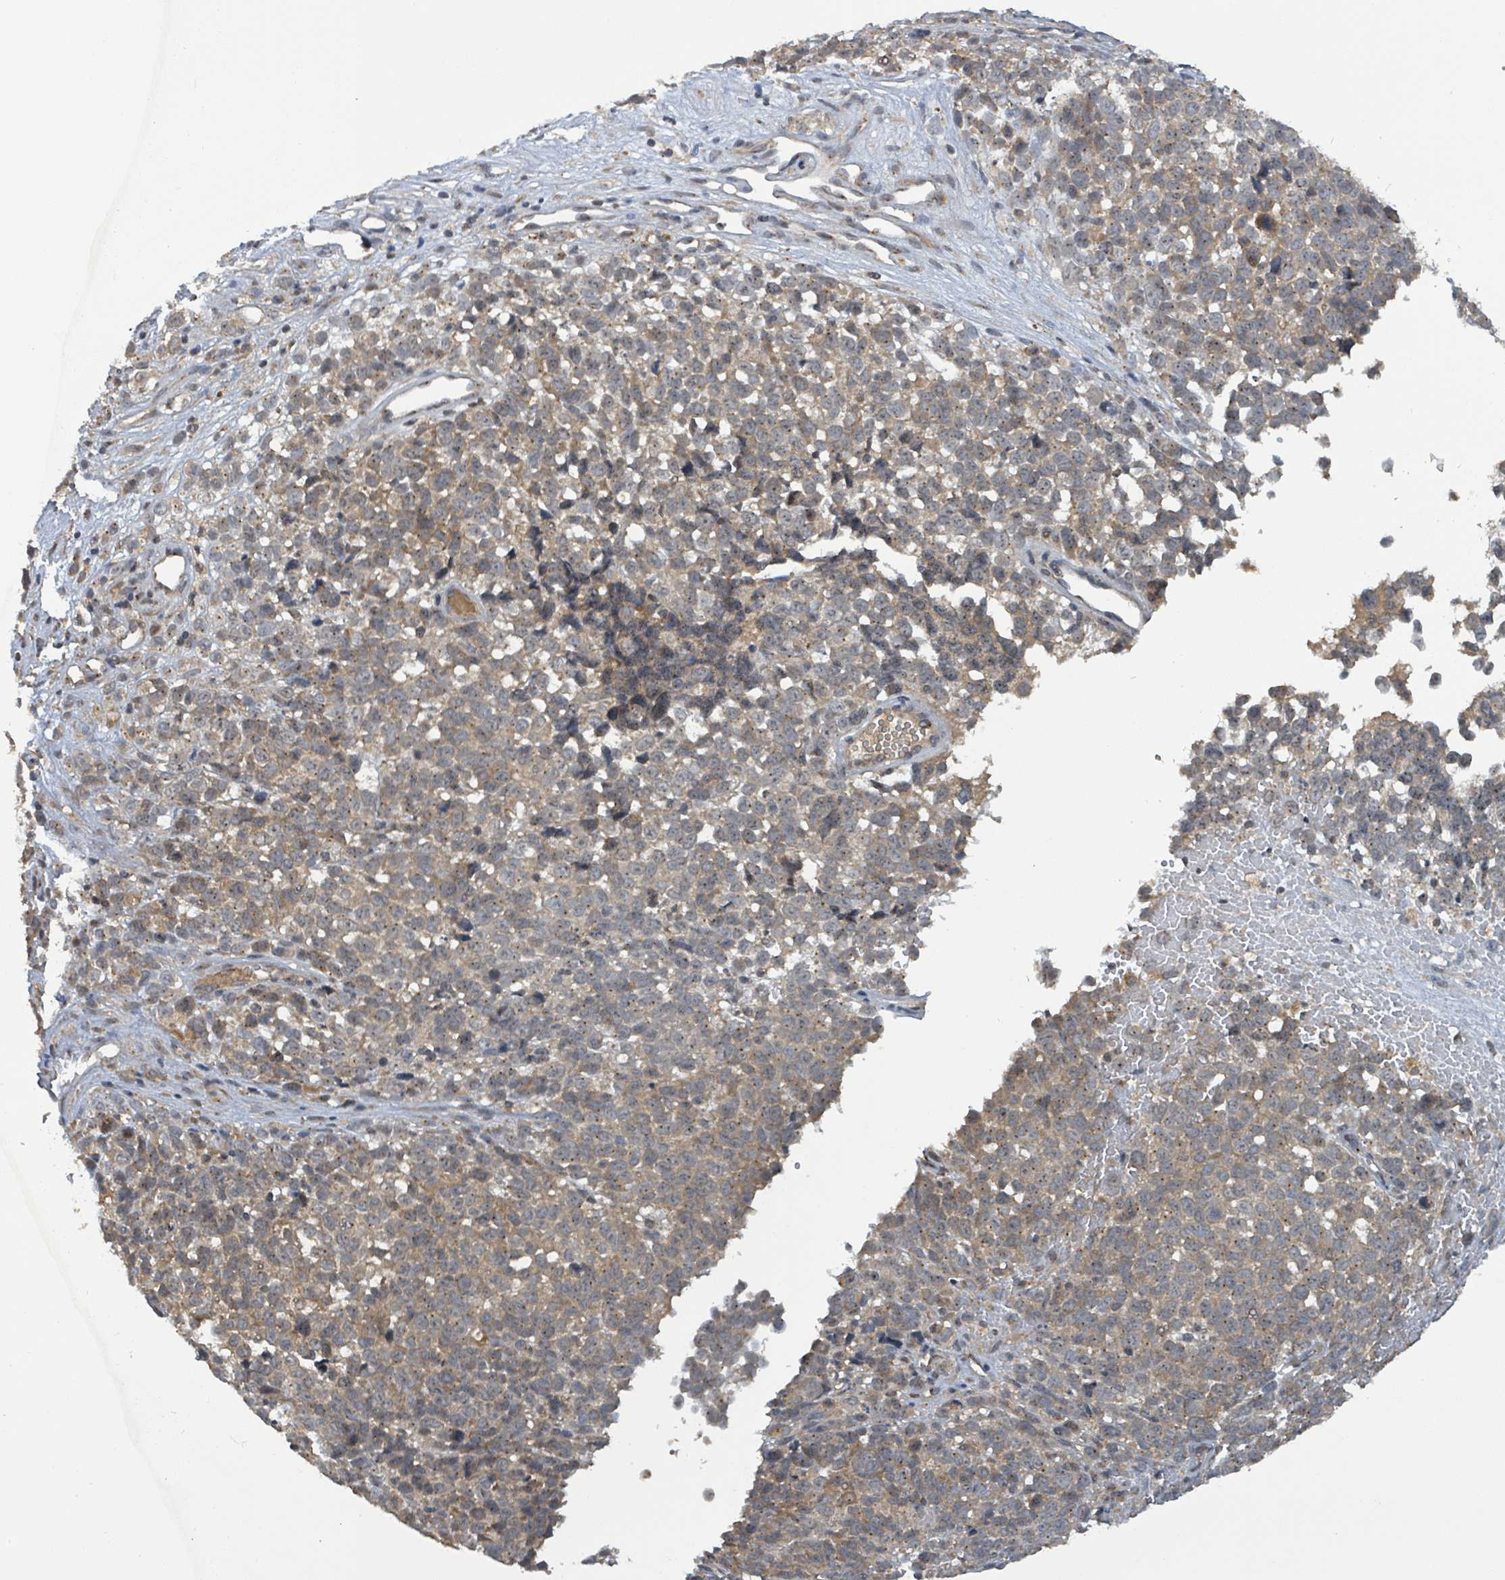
{"staining": {"intensity": "moderate", "quantity": ">75%", "location": "cytoplasmic/membranous"}, "tissue": "melanoma", "cell_type": "Tumor cells", "image_type": "cancer", "snomed": [{"axis": "morphology", "description": "Malignant melanoma, NOS"}, {"axis": "topography", "description": "Nose, NOS"}], "caption": "Immunohistochemical staining of human malignant melanoma demonstrates medium levels of moderate cytoplasmic/membranous protein expression in about >75% of tumor cells. Nuclei are stained in blue.", "gene": "CCDC121", "patient": {"sex": "female", "age": 48}}